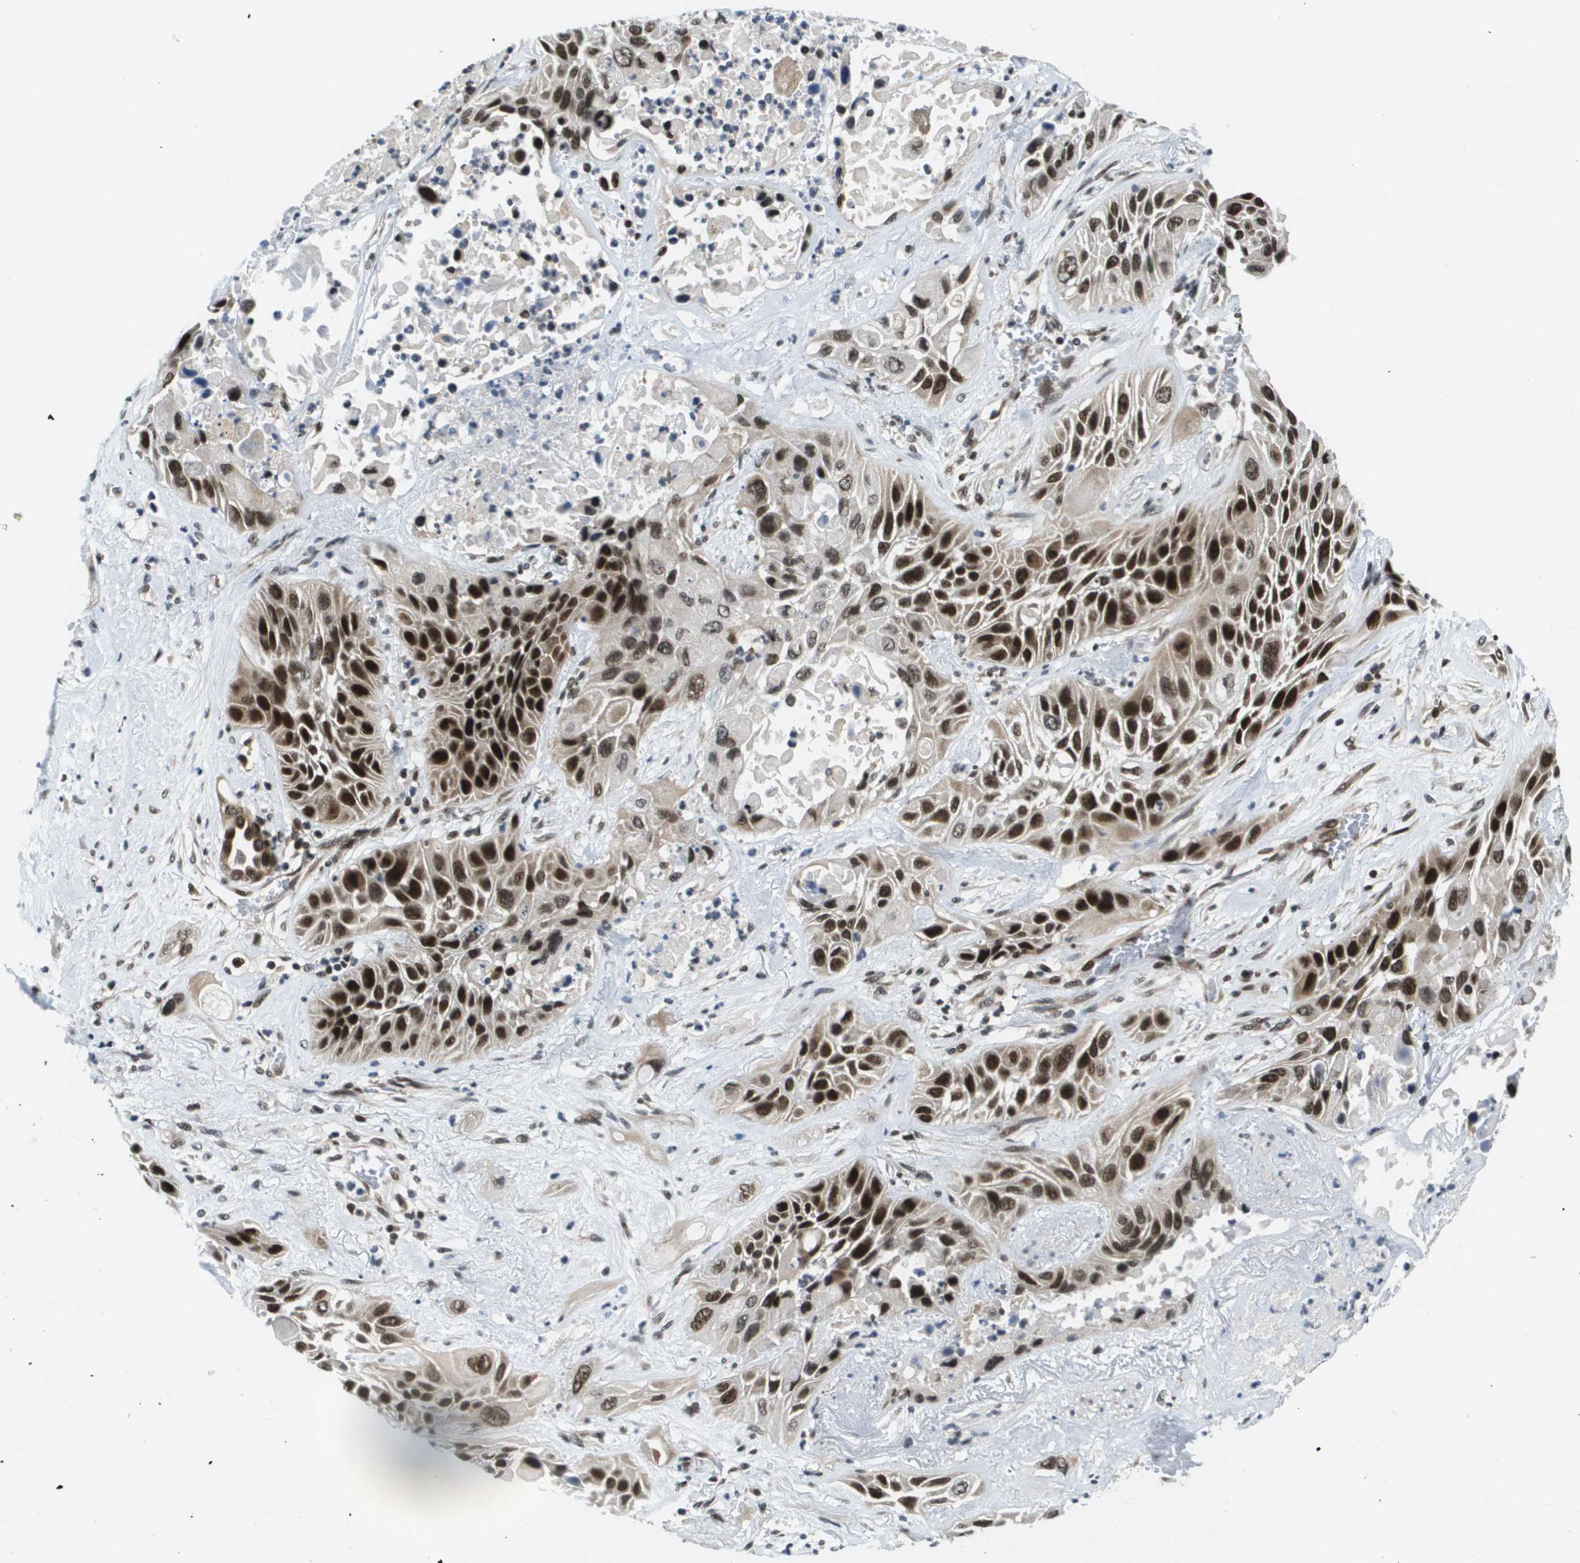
{"staining": {"intensity": "strong", "quantity": ">75%", "location": "nuclear"}, "tissue": "lung cancer", "cell_type": "Tumor cells", "image_type": "cancer", "snomed": [{"axis": "morphology", "description": "Squamous cell carcinoma, NOS"}, {"axis": "topography", "description": "Lung"}], "caption": "Protein staining reveals strong nuclear expression in approximately >75% of tumor cells in lung squamous cell carcinoma.", "gene": "RECQL4", "patient": {"sex": "female", "age": 76}}